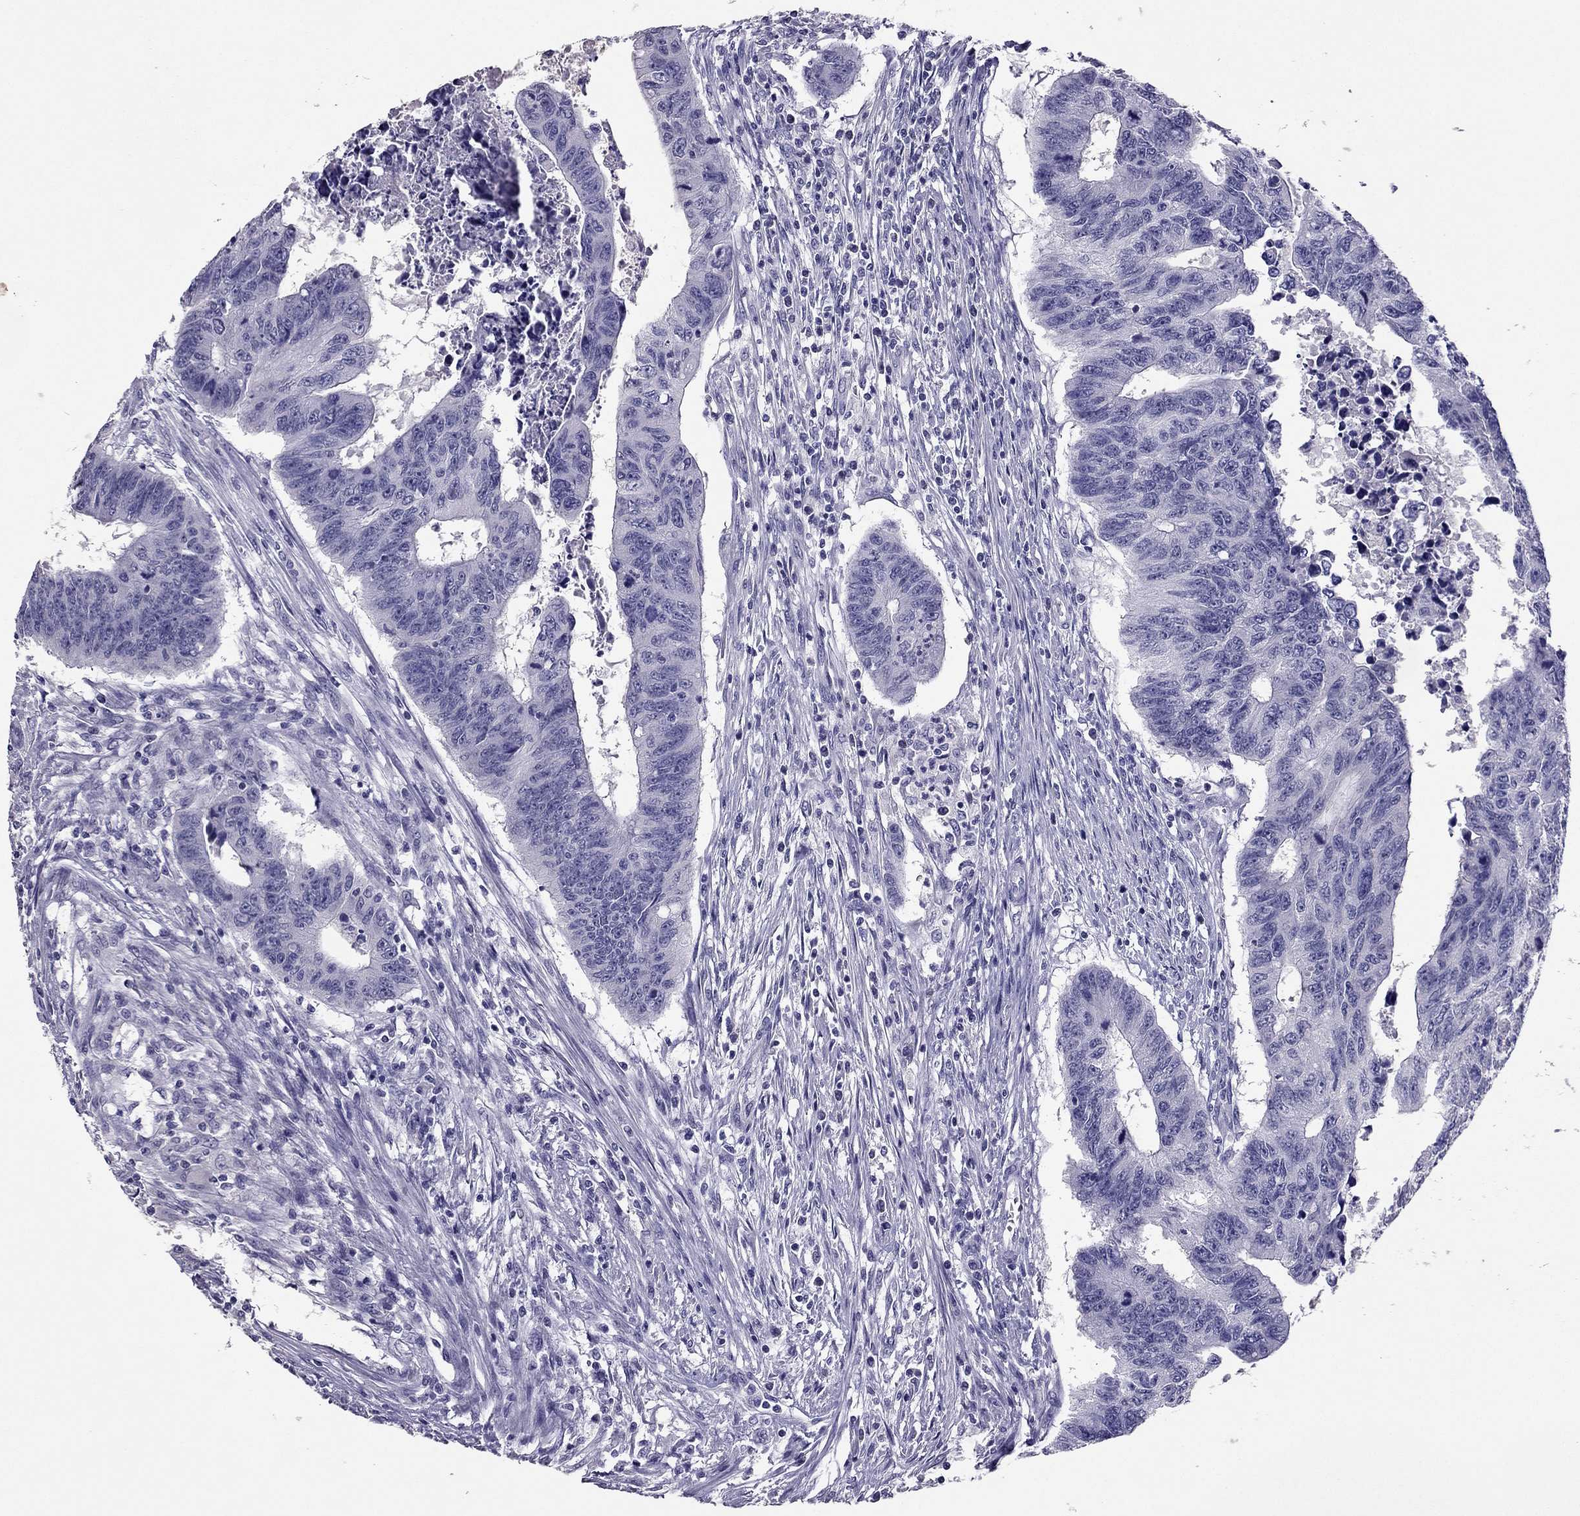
{"staining": {"intensity": "negative", "quantity": "none", "location": "none"}, "tissue": "colorectal cancer", "cell_type": "Tumor cells", "image_type": "cancer", "snomed": [{"axis": "morphology", "description": "Adenocarcinoma, NOS"}, {"axis": "topography", "description": "Rectum"}], "caption": "An image of human adenocarcinoma (colorectal) is negative for staining in tumor cells.", "gene": "RHO", "patient": {"sex": "female", "age": 85}}